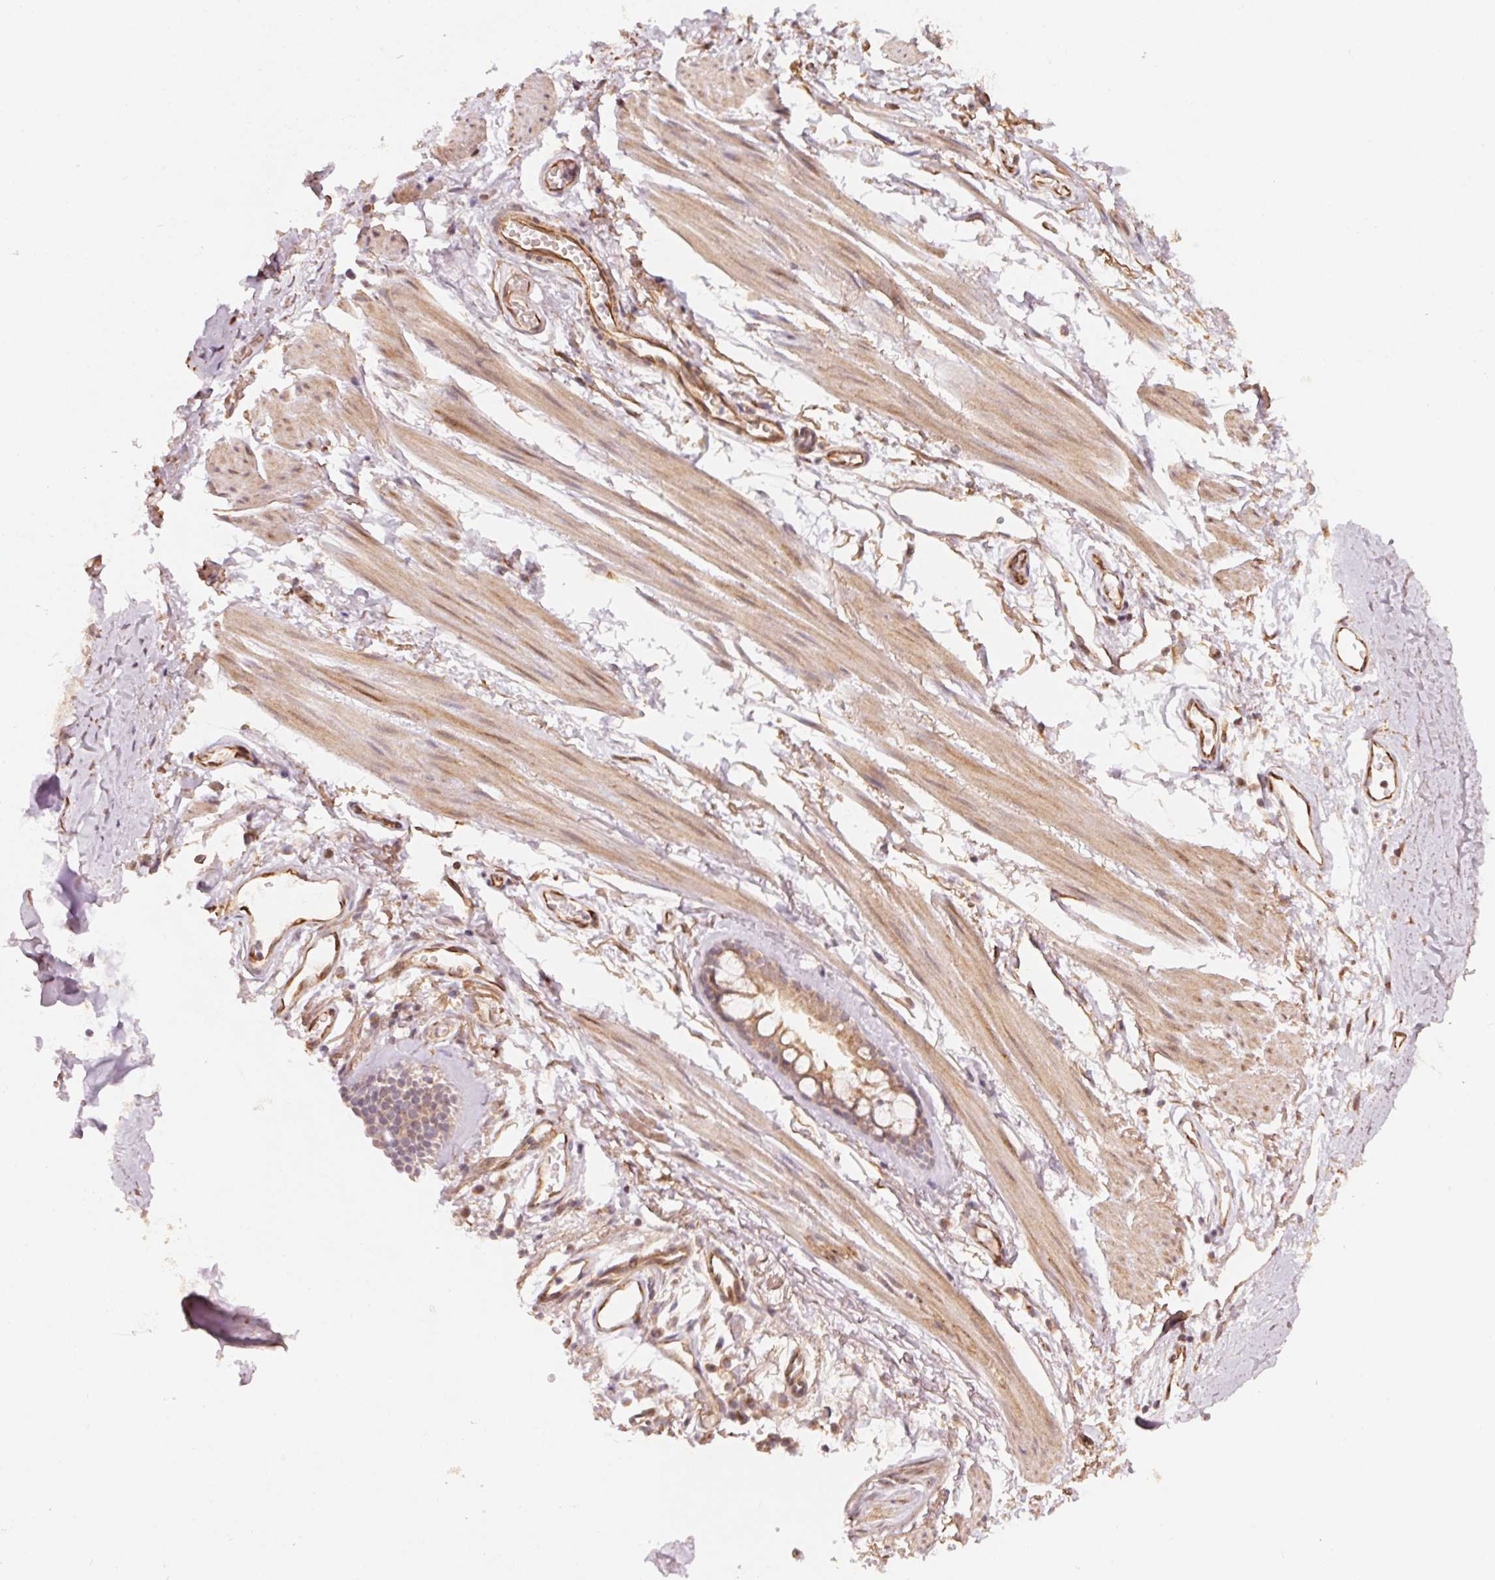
{"staining": {"intensity": "moderate", "quantity": "25%-75%", "location": "cytoplasmic/membranous"}, "tissue": "adipose tissue", "cell_type": "Adipocytes", "image_type": "normal", "snomed": [{"axis": "morphology", "description": "Normal tissue, NOS"}, {"axis": "topography", "description": "Cartilage tissue"}, {"axis": "topography", "description": "Bronchus"}], "caption": "This histopathology image reveals IHC staining of unremarkable adipose tissue, with medium moderate cytoplasmic/membranous positivity in about 25%-75% of adipocytes.", "gene": "TSPAN12", "patient": {"sex": "female", "age": 79}}